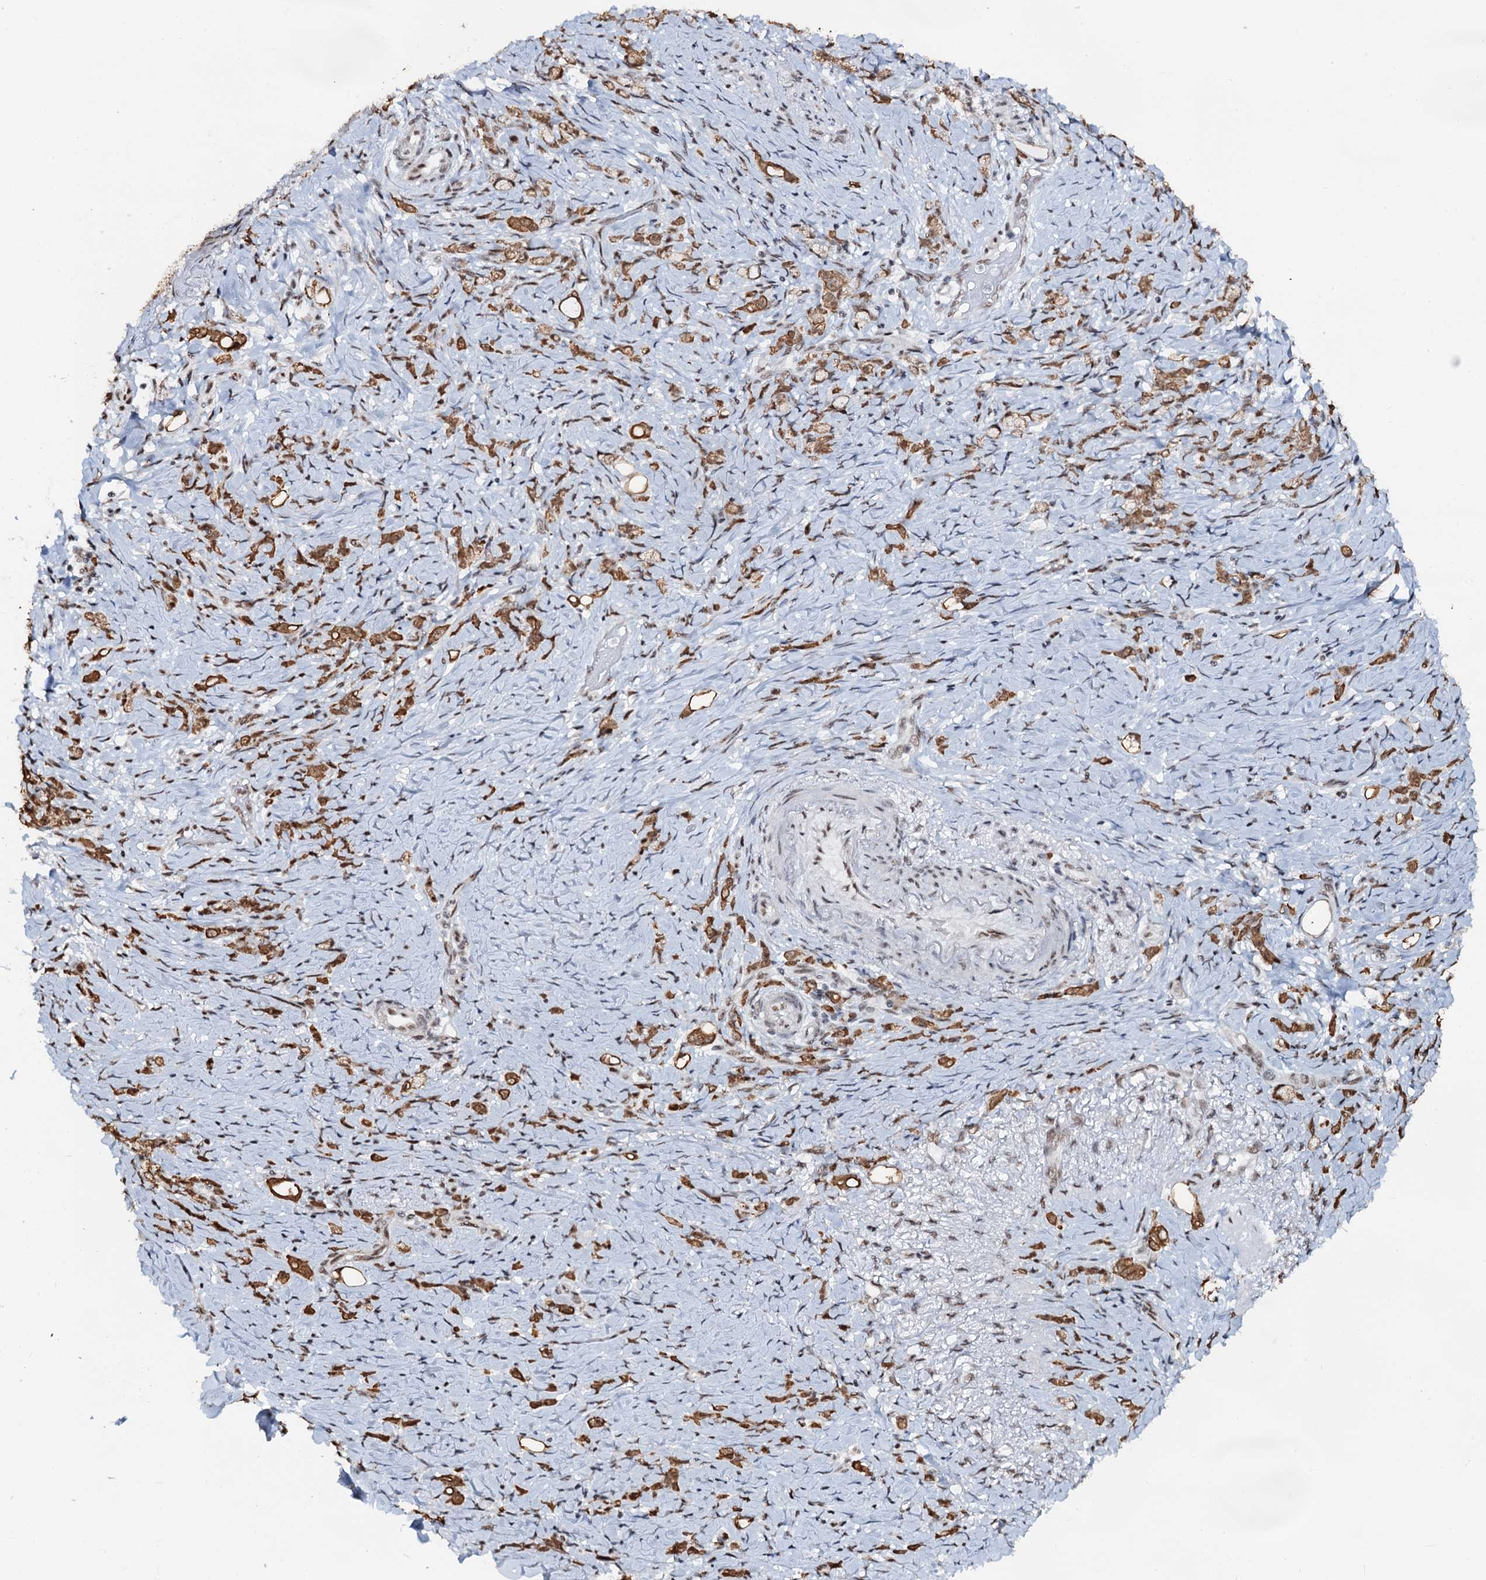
{"staining": {"intensity": "moderate", "quantity": ">75%", "location": "cytoplasmic/membranous,nuclear"}, "tissue": "stomach cancer", "cell_type": "Tumor cells", "image_type": "cancer", "snomed": [{"axis": "morphology", "description": "Adenocarcinoma, NOS"}, {"axis": "topography", "description": "Stomach"}], "caption": "Stomach adenocarcinoma tissue demonstrates moderate cytoplasmic/membranous and nuclear staining in about >75% of tumor cells, visualized by immunohistochemistry. (DAB (3,3'-diaminobenzidine) IHC, brown staining for protein, blue staining for nuclei).", "gene": "ZNF609", "patient": {"sex": "female", "age": 79}}